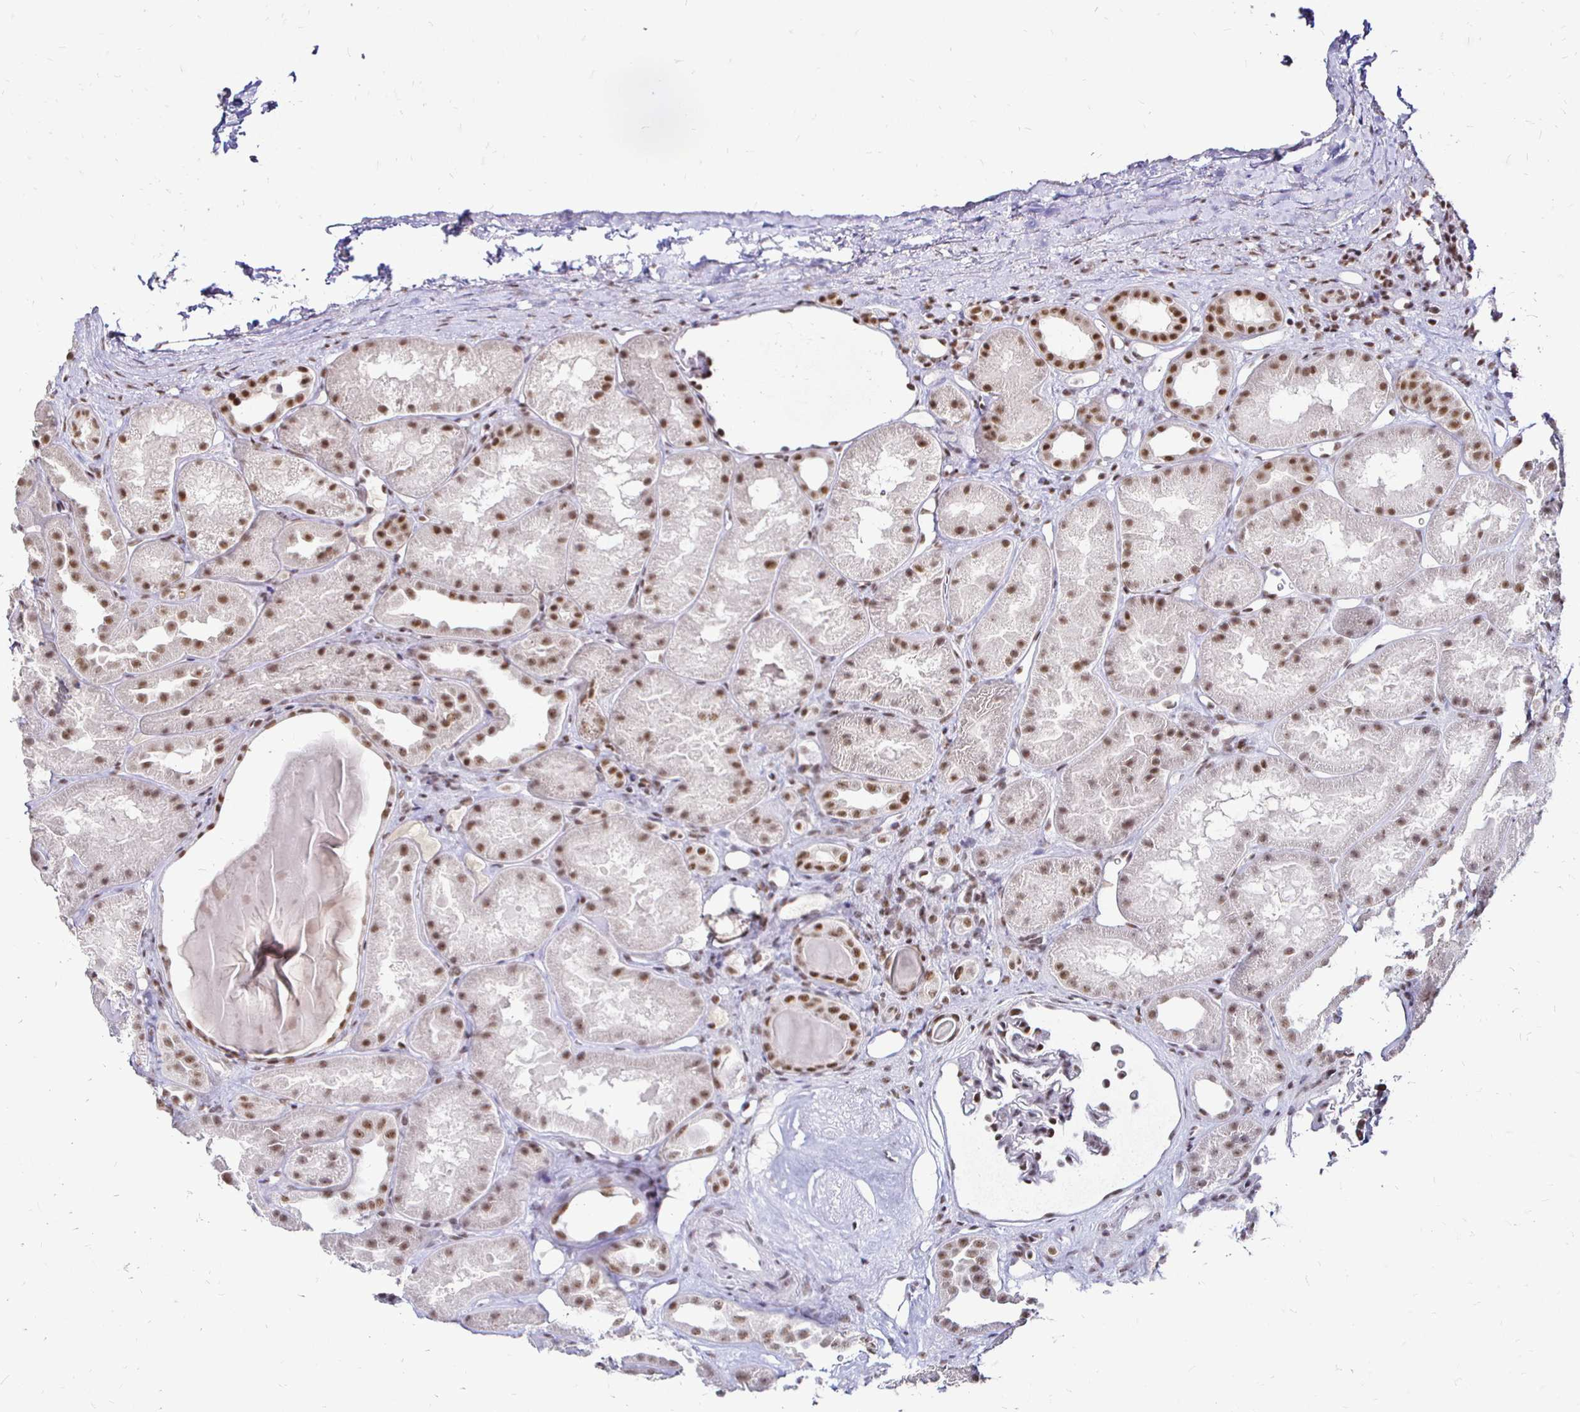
{"staining": {"intensity": "moderate", "quantity": ">75%", "location": "nuclear"}, "tissue": "kidney", "cell_type": "Cells in glomeruli", "image_type": "normal", "snomed": [{"axis": "morphology", "description": "Normal tissue, NOS"}, {"axis": "topography", "description": "Kidney"}], "caption": "The histopathology image reveals a brown stain indicating the presence of a protein in the nuclear of cells in glomeruli in kidney. (DAB IHC with brightfield microscopy, high magnification).", "gene": "SIN3A", "patient": {"sex": "male", "age": 61}}